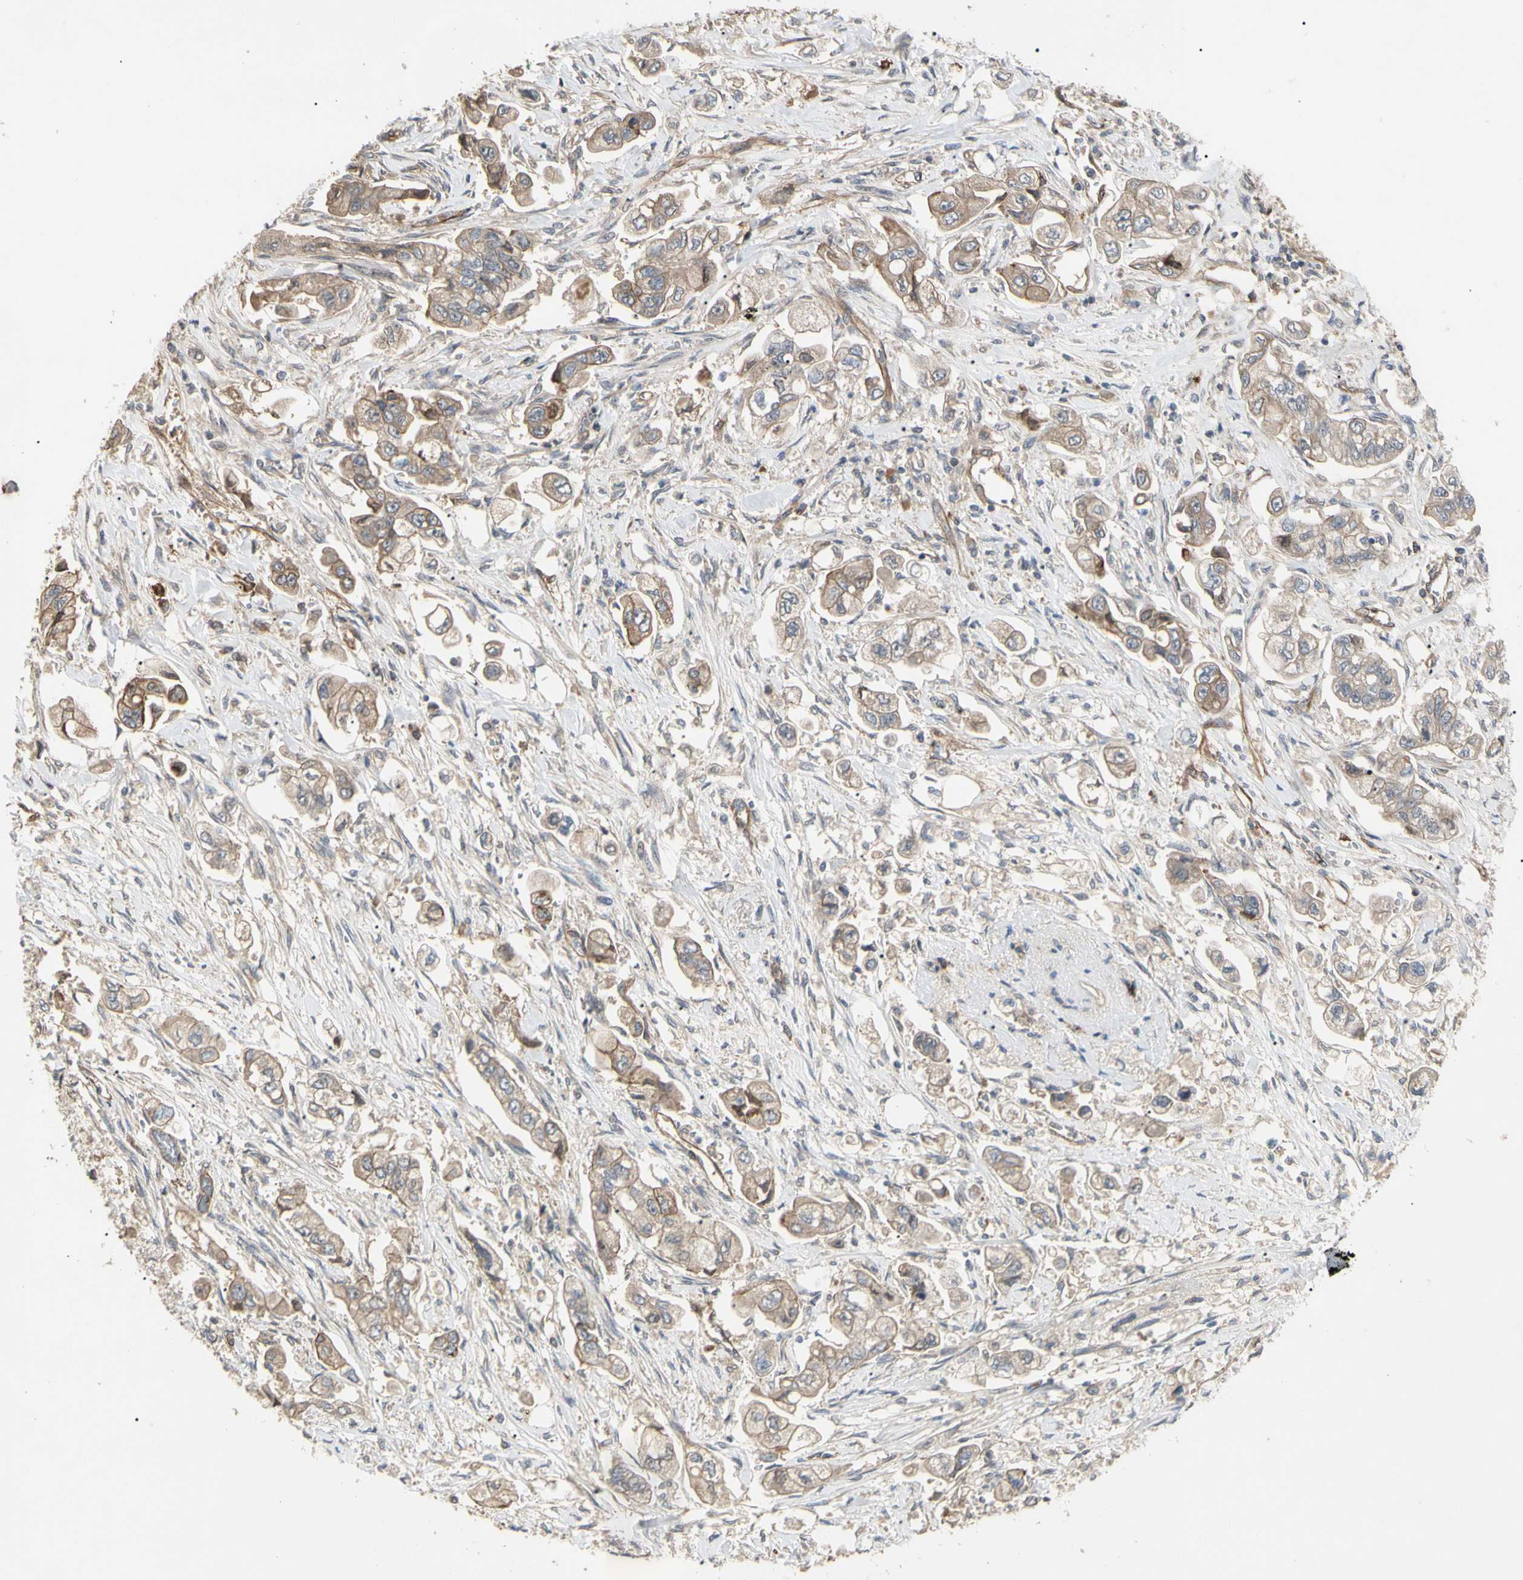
{"staining": {"intensity": "moderate", "quantity": ">75%", "location": "cytoplasmic/membranous"}, "tissue": "stomach cancer", "cell_type": "Tumor cells", "image_type": "cancer", "snomed": [{"axis": "morphology", "description": "Adenocarcinoma, NOS"}, {"axis": "topography", "description": "Stomach"}], "caption": "Immunohistochemistry (IHC) image of stomach adenocarcinoma stained for a protein (brown), which demonstrates medium levels of moderate cytoplasmic/membranous positivity in approximately >75% of tumor cells.", "gene": "ATG4C", "patient": {"sex": "male", "age": 62}}